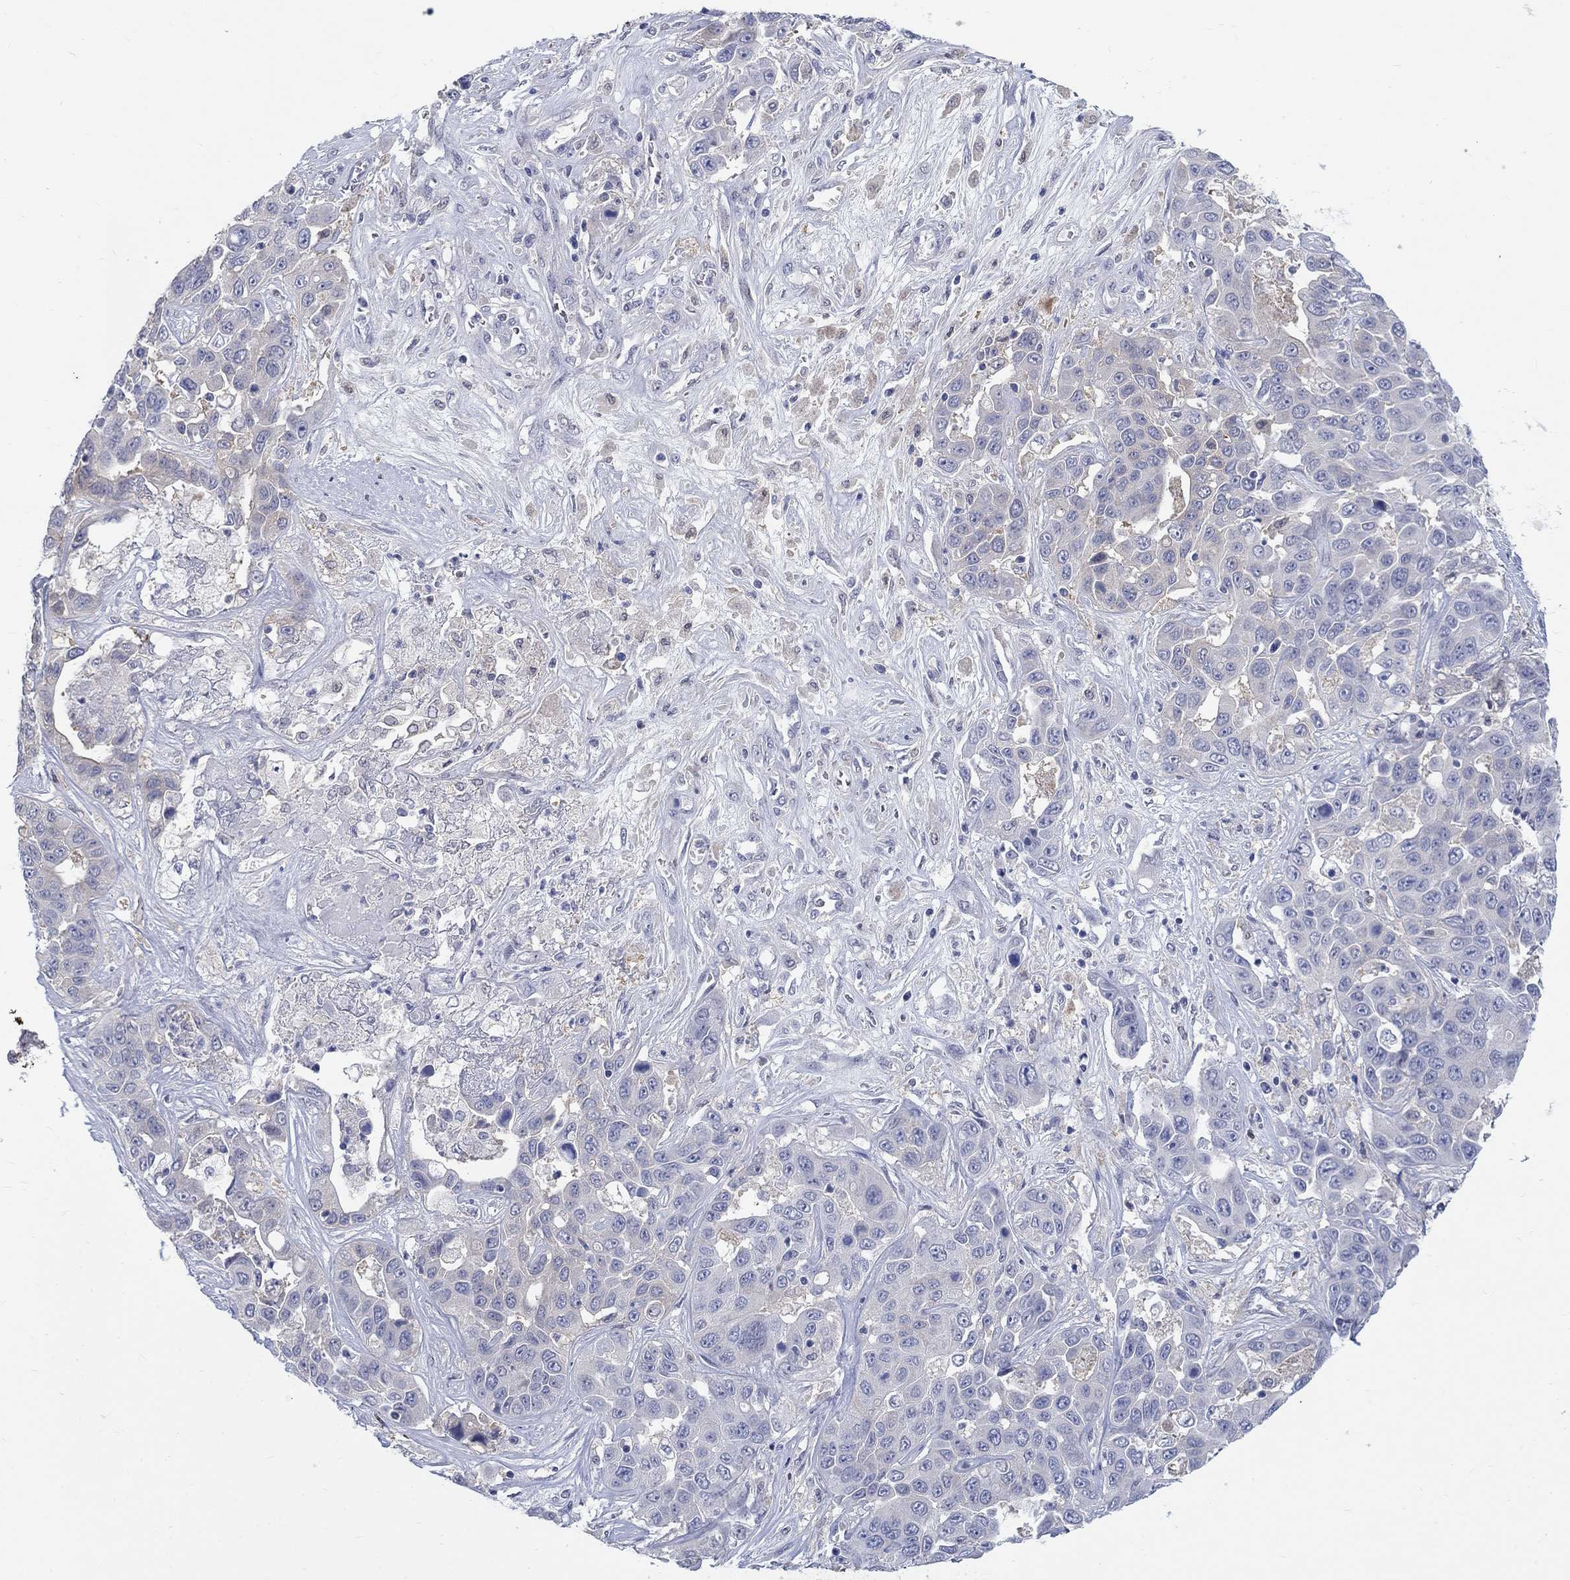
{"staining": {"intensity": "negative", "quantity": "none", "location": "none"}, "tissue": "liver cancer", "cell_type": "Tumor cells", "image_type": "cancer", "snomed": [{"axis": "morphology", "description": "Cholangiocarcinoma"}, {"axis": "topography", "description": "Liver"}], "caption": "This is an IHC image of cholangiocarcinoma (liver). There is no positivity in tumor cells.", "gene": "EGFLAM", "patient": {"sex": "female", "age": 52}}